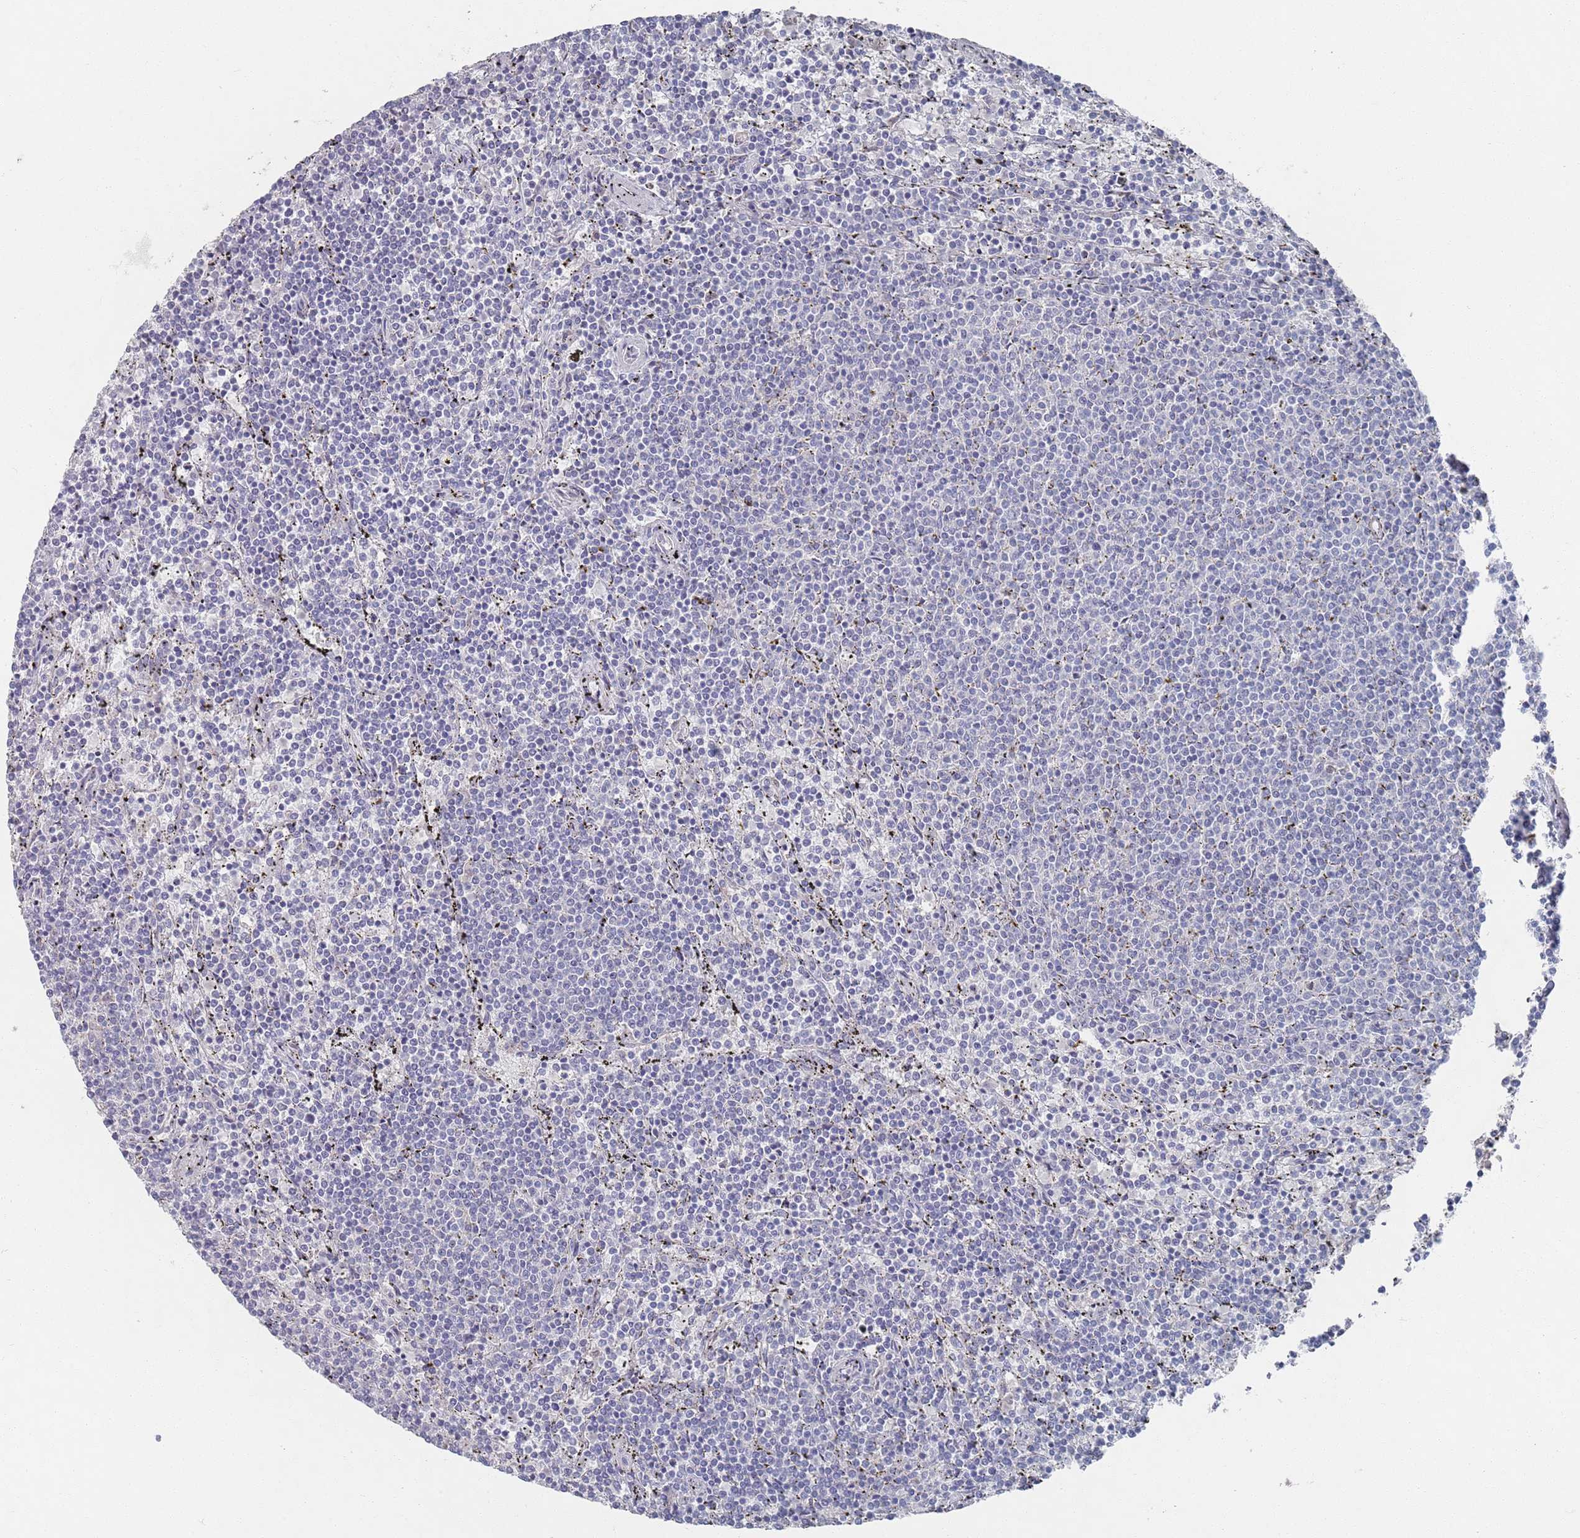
{"staining": {"intensity": "negative", "quantity": "none", "location": "none"}, "tissue": "lymphoma", "cell_type": "Tumor cells", "image_type": "cancer", "snomed": [{"axis": "morphology", "description": "Malignant lymphoma, non-Hodgkin's type, Low grade"}, {"axis": "topography", "description": "Spleen"}], "caption": "High magnification brightfield microscopy of low-grade malignant lymphoma, non-Hodgkin's type stained with DAB (3,3'-diaminobenzidine) (brown) and counterstained with hematoxylin (blue): tumor cells show no significant positivity.", "gene": "PROM2", "patient": {"sex": "female", "age": 50}}